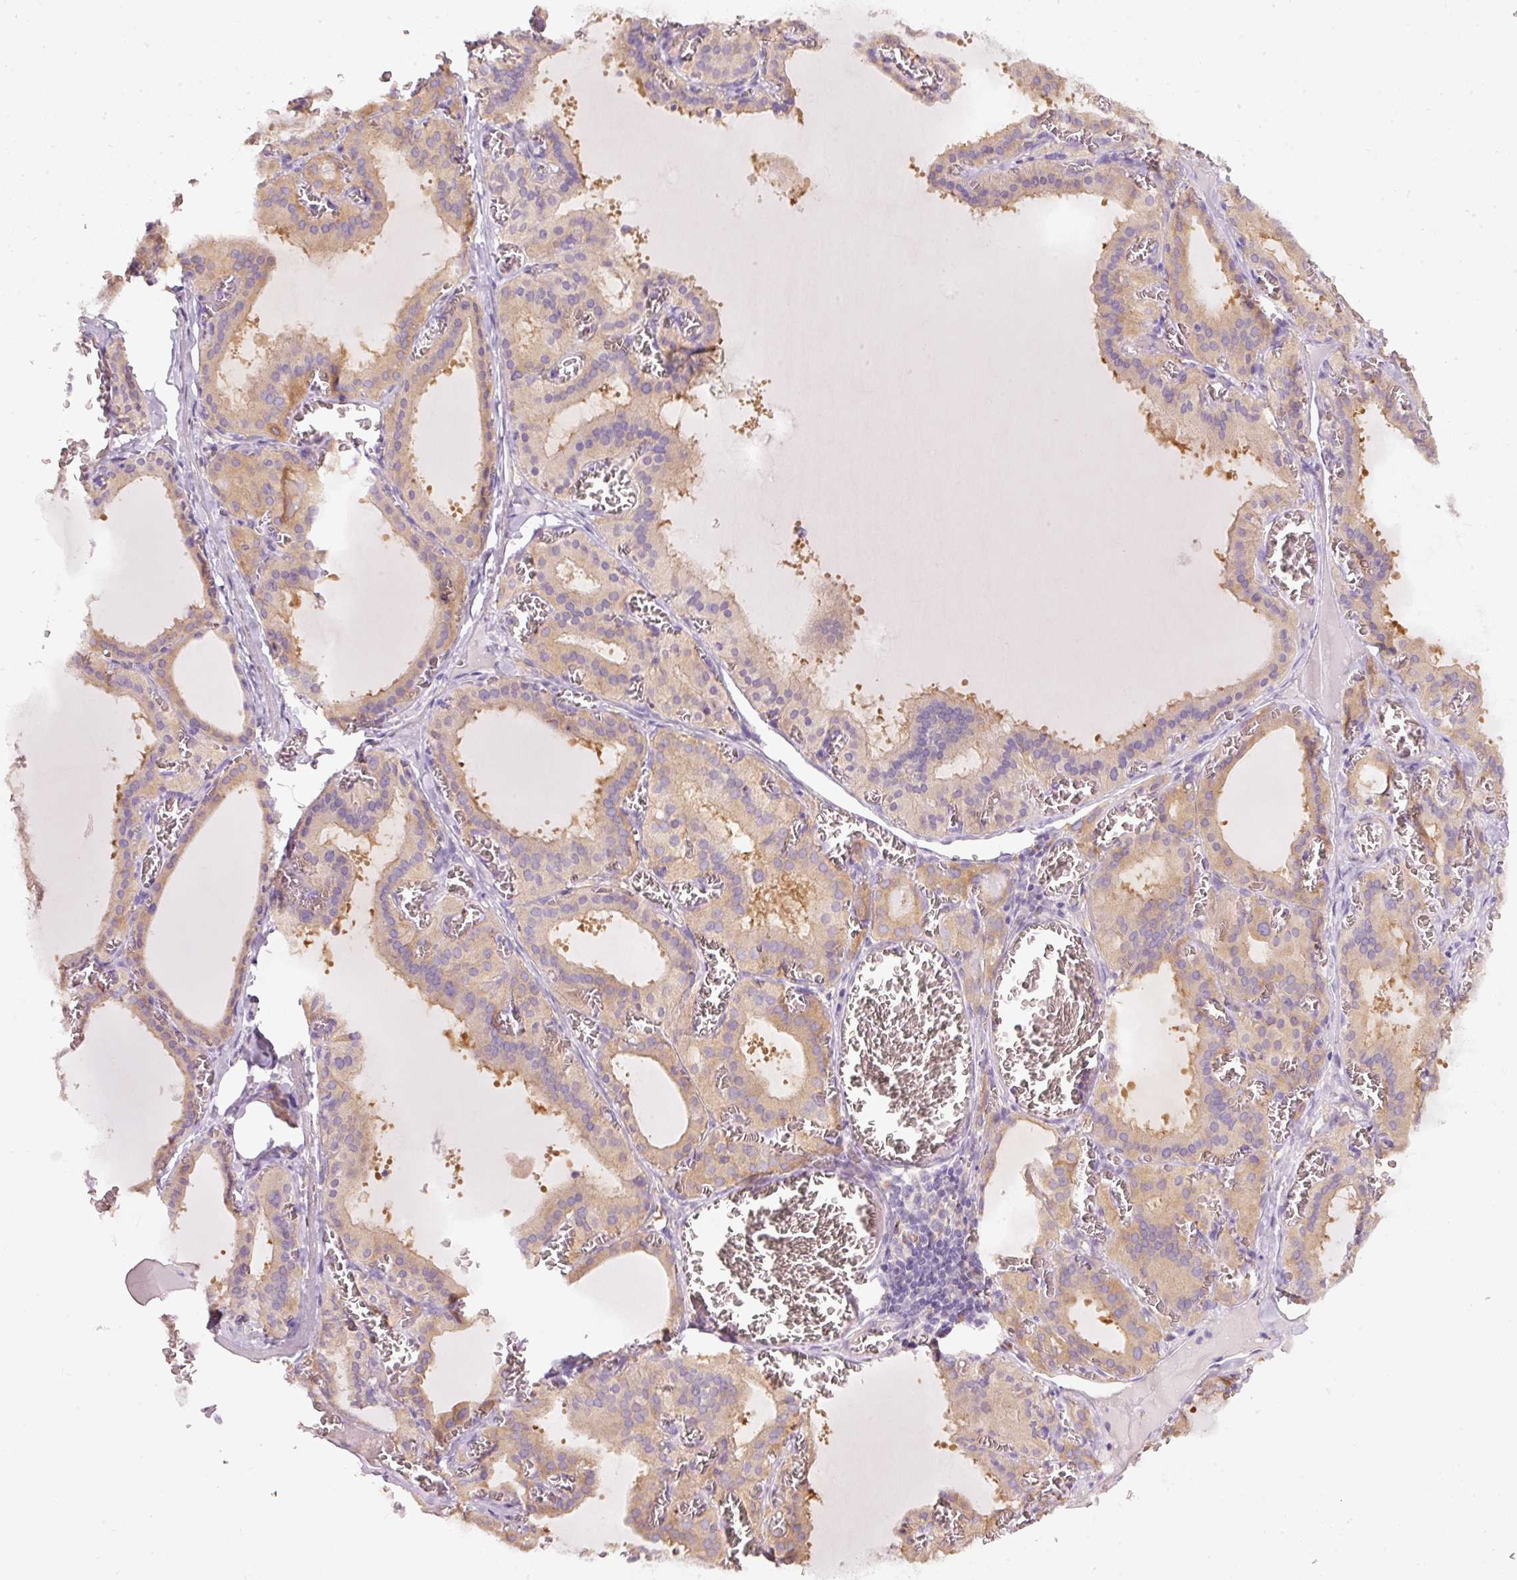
{"staining": {"intensity": "strong", "quantity": "<25%", "location": "cytoplasmic/membranous"}, "tissue": "thyroid gland", "cell_type": "Glandular cells", "image_type": "normal", "snomed": [{"axis": "morphology", "description": "Normal tissue, NOS"}, {"axis": "topography", "description": "Thyroid gland"}], "caption": "High-power microscopy captured an IHC image of benign thyroid gland, revealing strong cytoplasmic/membranous staining in approximately <25% of glandular cells.", "gene": "PDXDC1", "patient": {"sex": "female", "age": 30}}